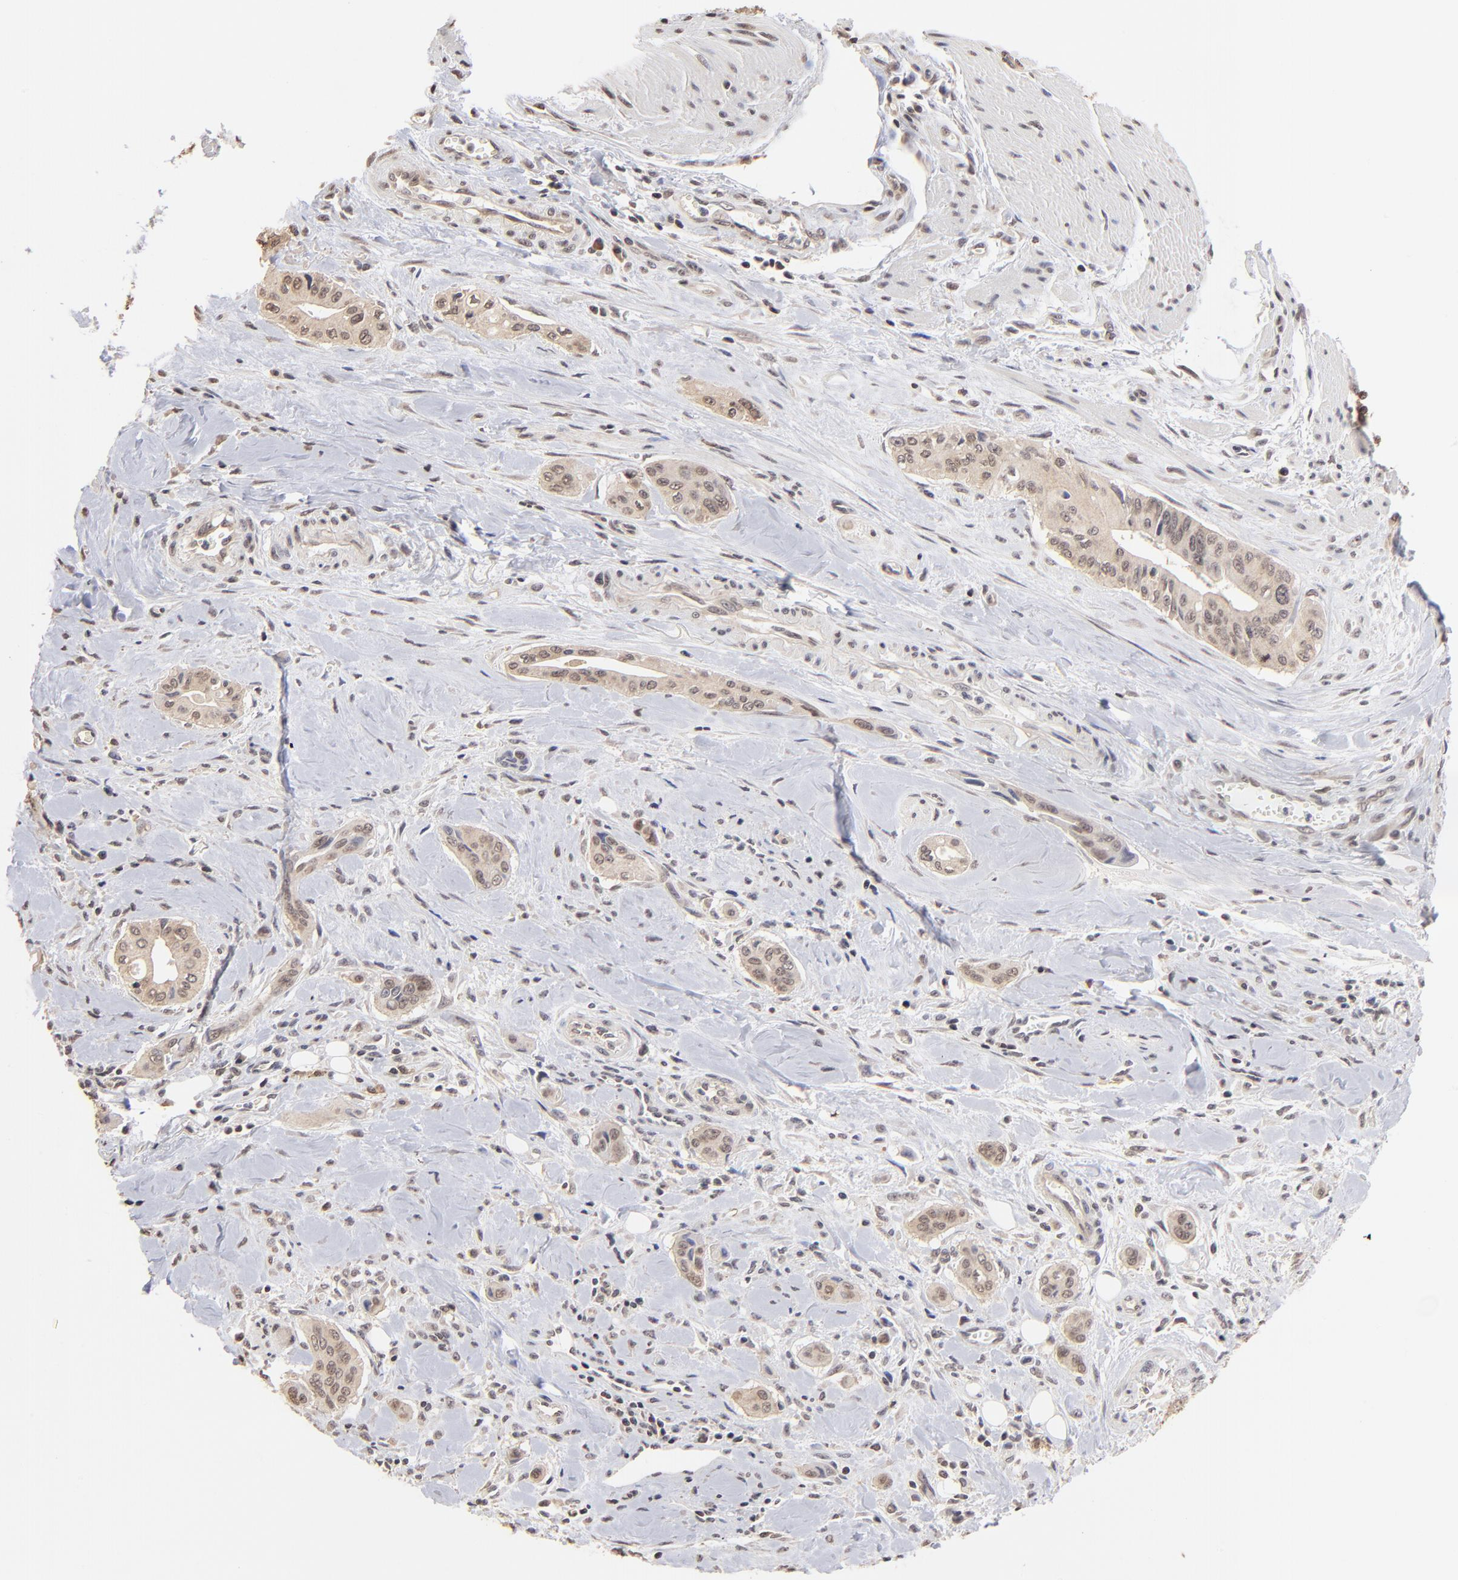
{"staining": {"intensity": "weak", "quantity": "25%-75%", "location": "cytoplasmic/membranous,nuclear"}, "tissue": "pancreatic cancer", "cell_type": "Tumor cells", "image_type": "cancer", "snomed": [{"axis": "morphology", "description": "Adenocarcinoma, NOS"}, {"axis": "topography", "description": "Pancreas"}], "caption": "Immunohistochemical staining of human pancreatic cancer (adenocarcinoma) reveals weak cytoplasmic/membranous and nuclear protein staining in about 25%-75% of tumor cells. (Stains: DAB (3,3'-diaminobenzidine) in brown, nuclei in blue, Microscopy: brightfield microscopy at high magnification).", "gene": "BRPF1", "patient": {"sex": "male", "age": 77}}